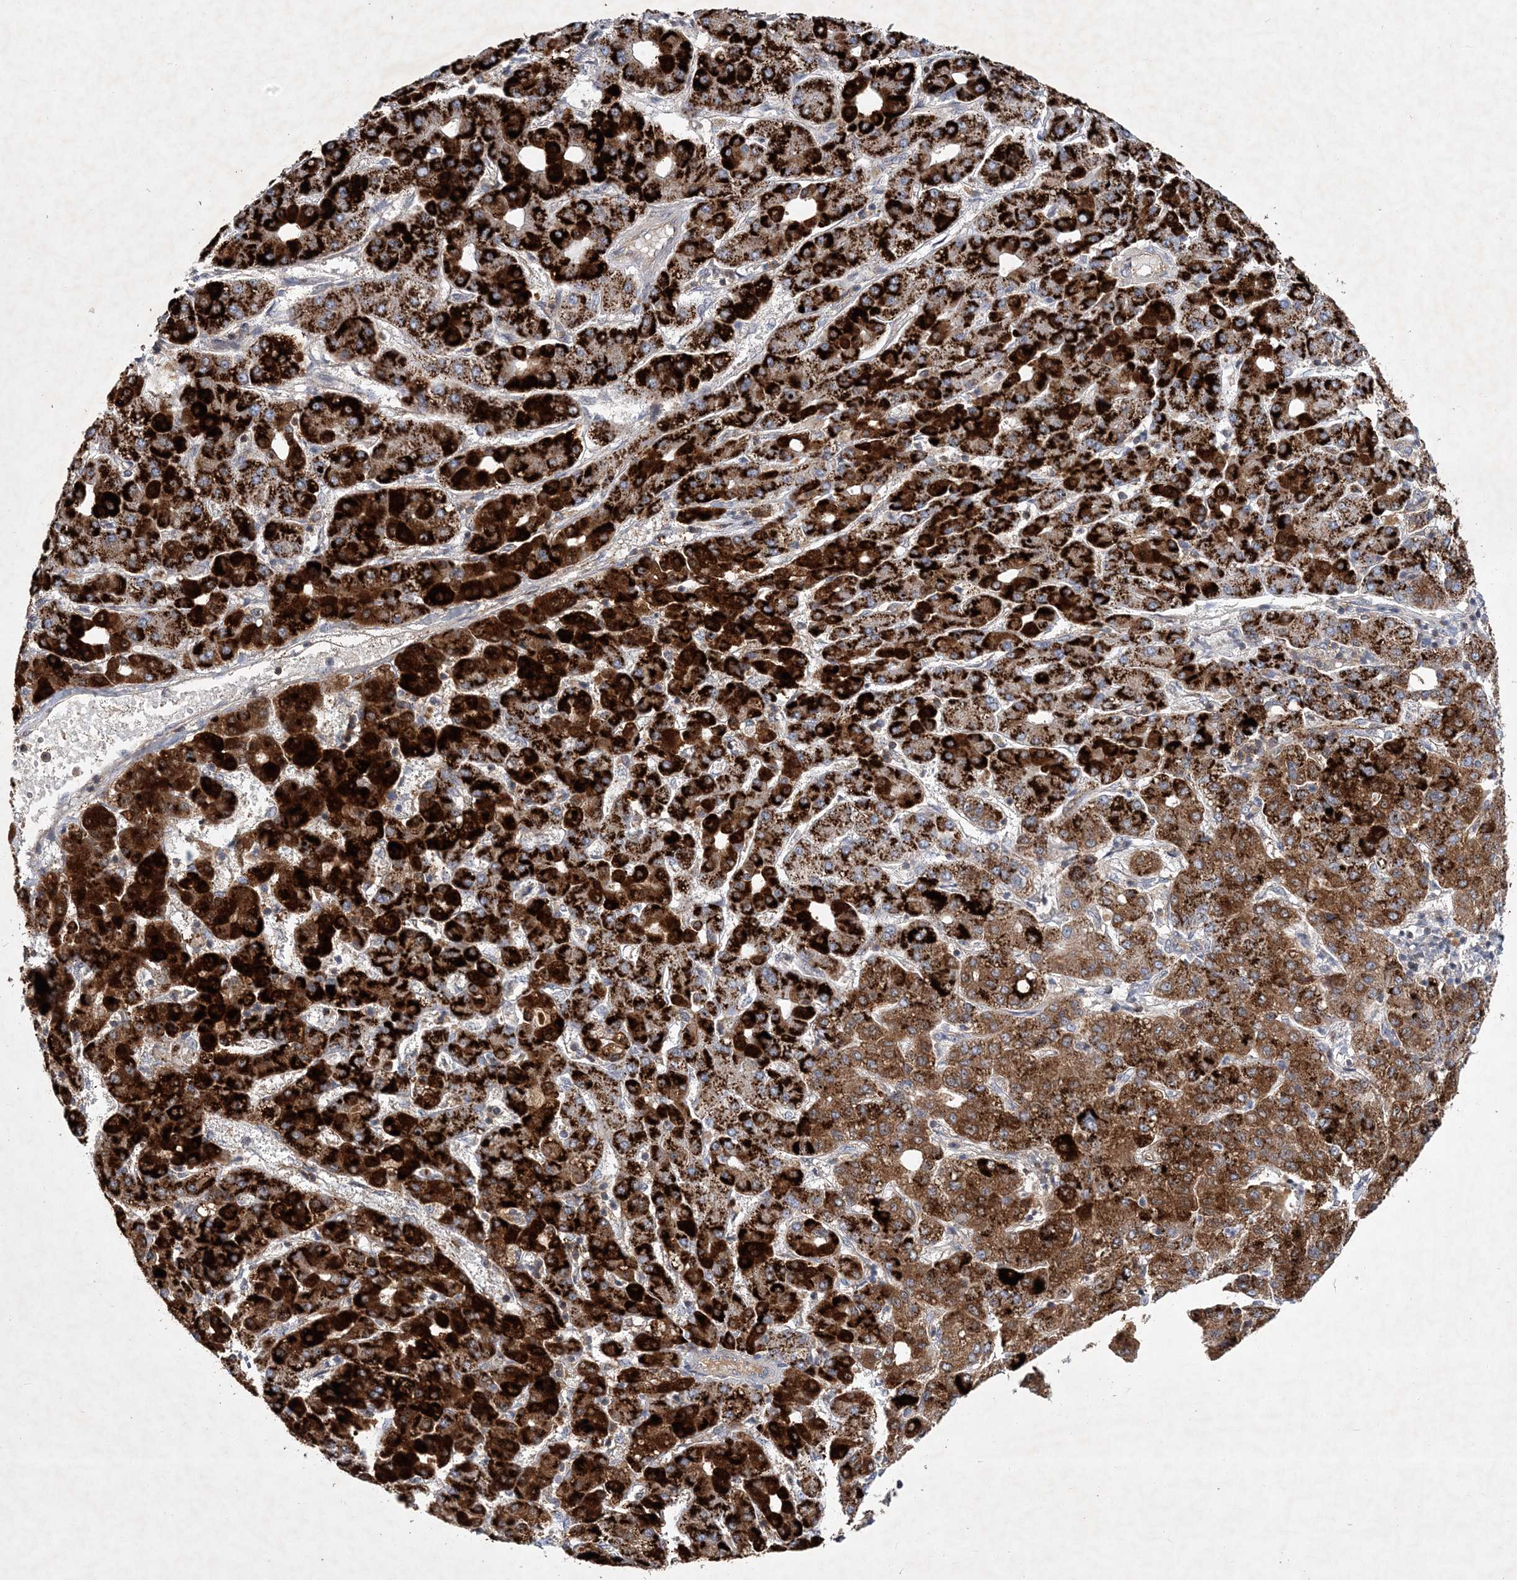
{"staining": {"intensity": "strong", "quantity": ">75%", "location": "cytoplasmic/membranous"}, "tissue": "liver cancer", "cell_type": "Tumor cells", "image_type": "cancer", "snomed": [{"axis": "morphology", "description": "Carcinoma, Hepatocellular, NOS"}, {"axis": "topography", "description": "Liver"}], "caption": "Liver cancer was stained to show a protein in brown. There is high levels of strong cytoplasmic/membranous positivity in approximately >75% of tumor cells.", "gene": "RNF25", "patient": {"sex": "male", "age": 65}}